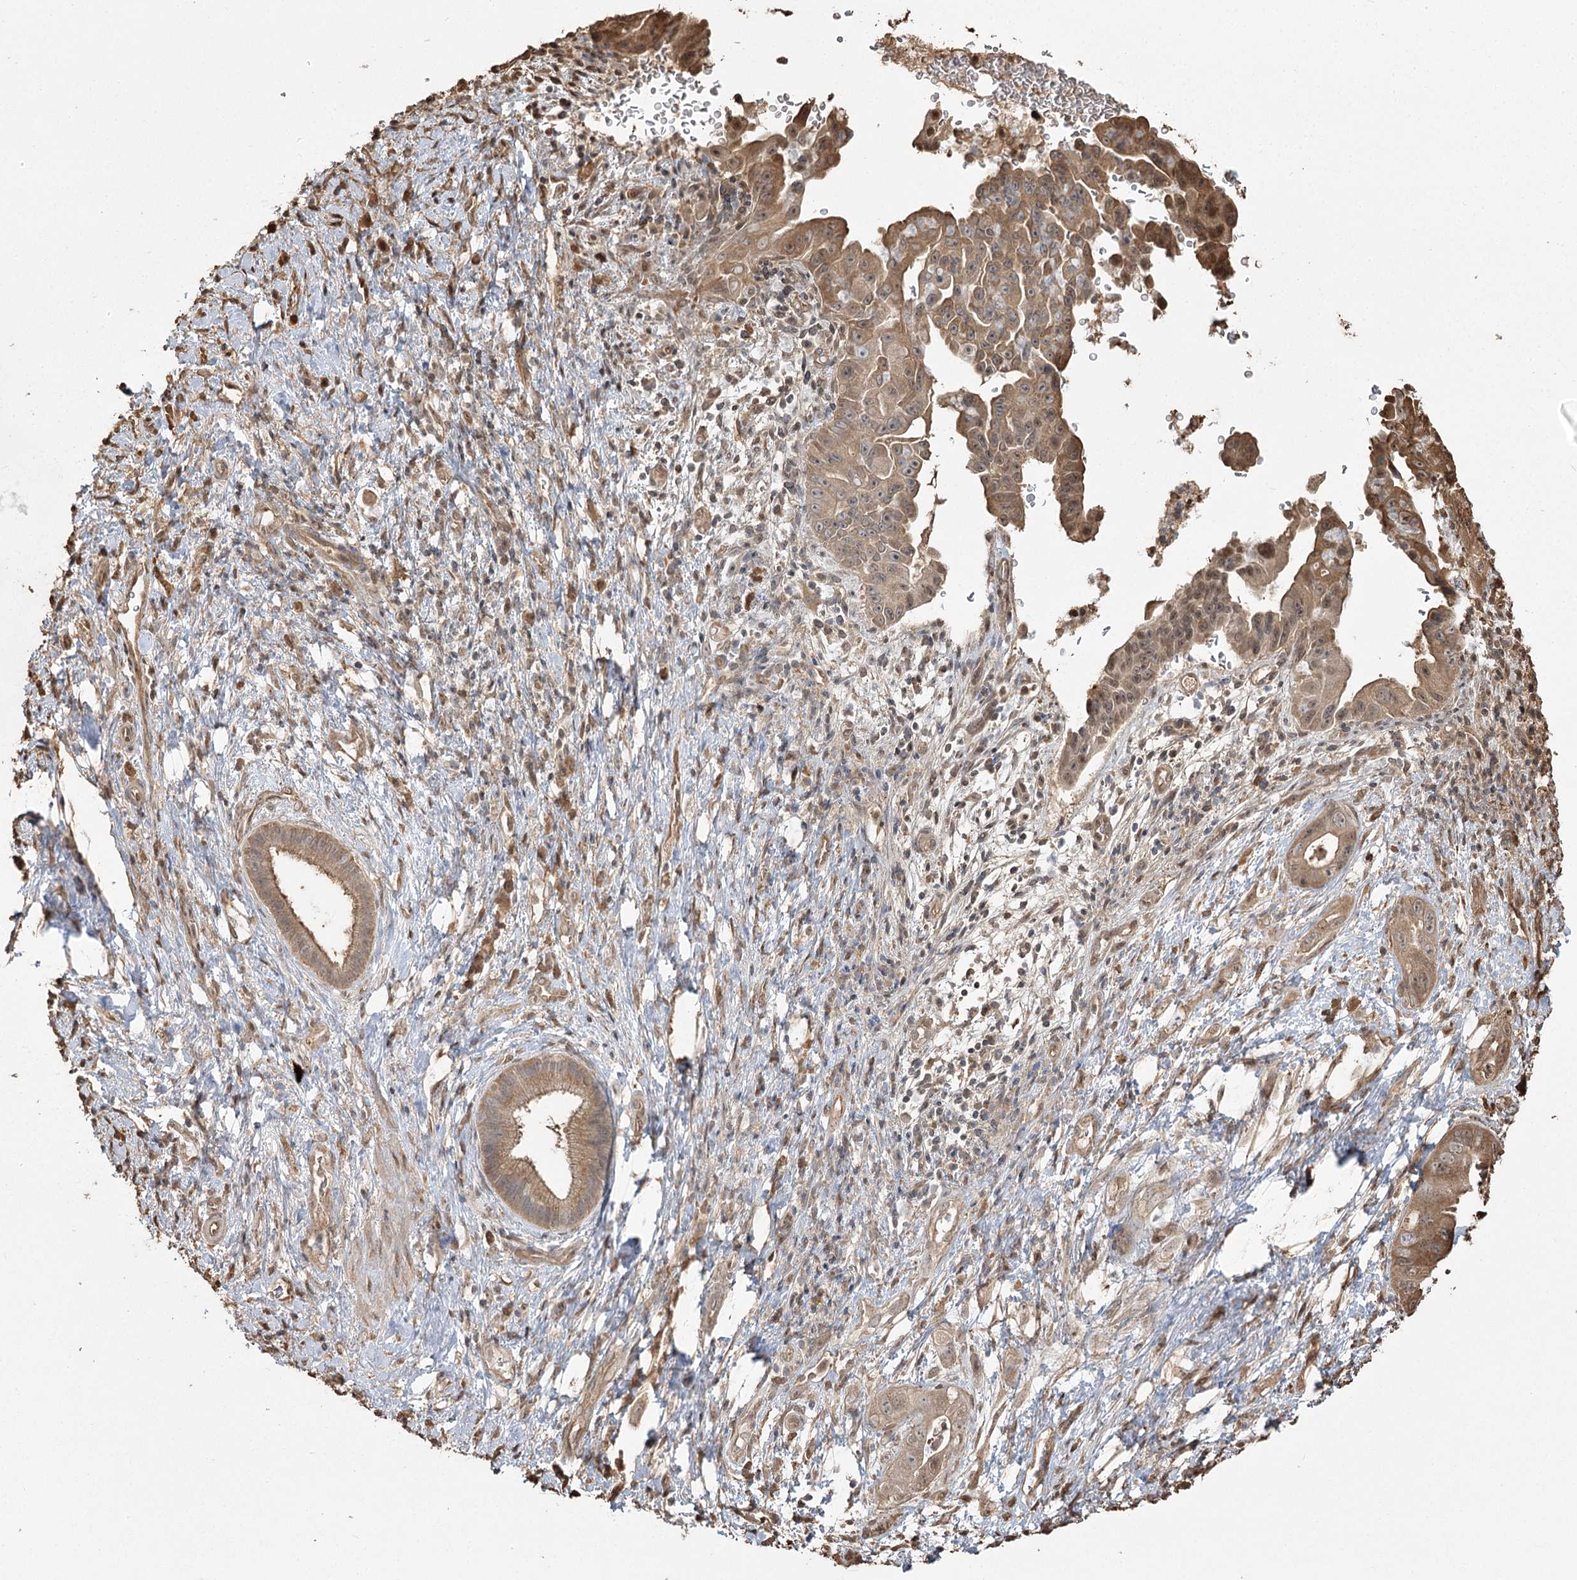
{"staining": {"intensity": "moderate", "quantity": ">75%", "location": "cytoplasmic/membranous,nuclear"}, "tissue": "pancreatic cancer", "cell_type": "Tumor cells", "image_type": "cancer", "snomed": [{"axis": "morphology", "description": "Adenocarcinoma, NOS"}, {"axis": "topography", "description": "Pancreas"}], "caption": "Moderate cytoplasmic/membranous and nuclear expression is identified in about >75% of tumor cells in pancreatic cancer.", "gene": "PLCH1", "patient": {"sex": "female", "age": 78}}